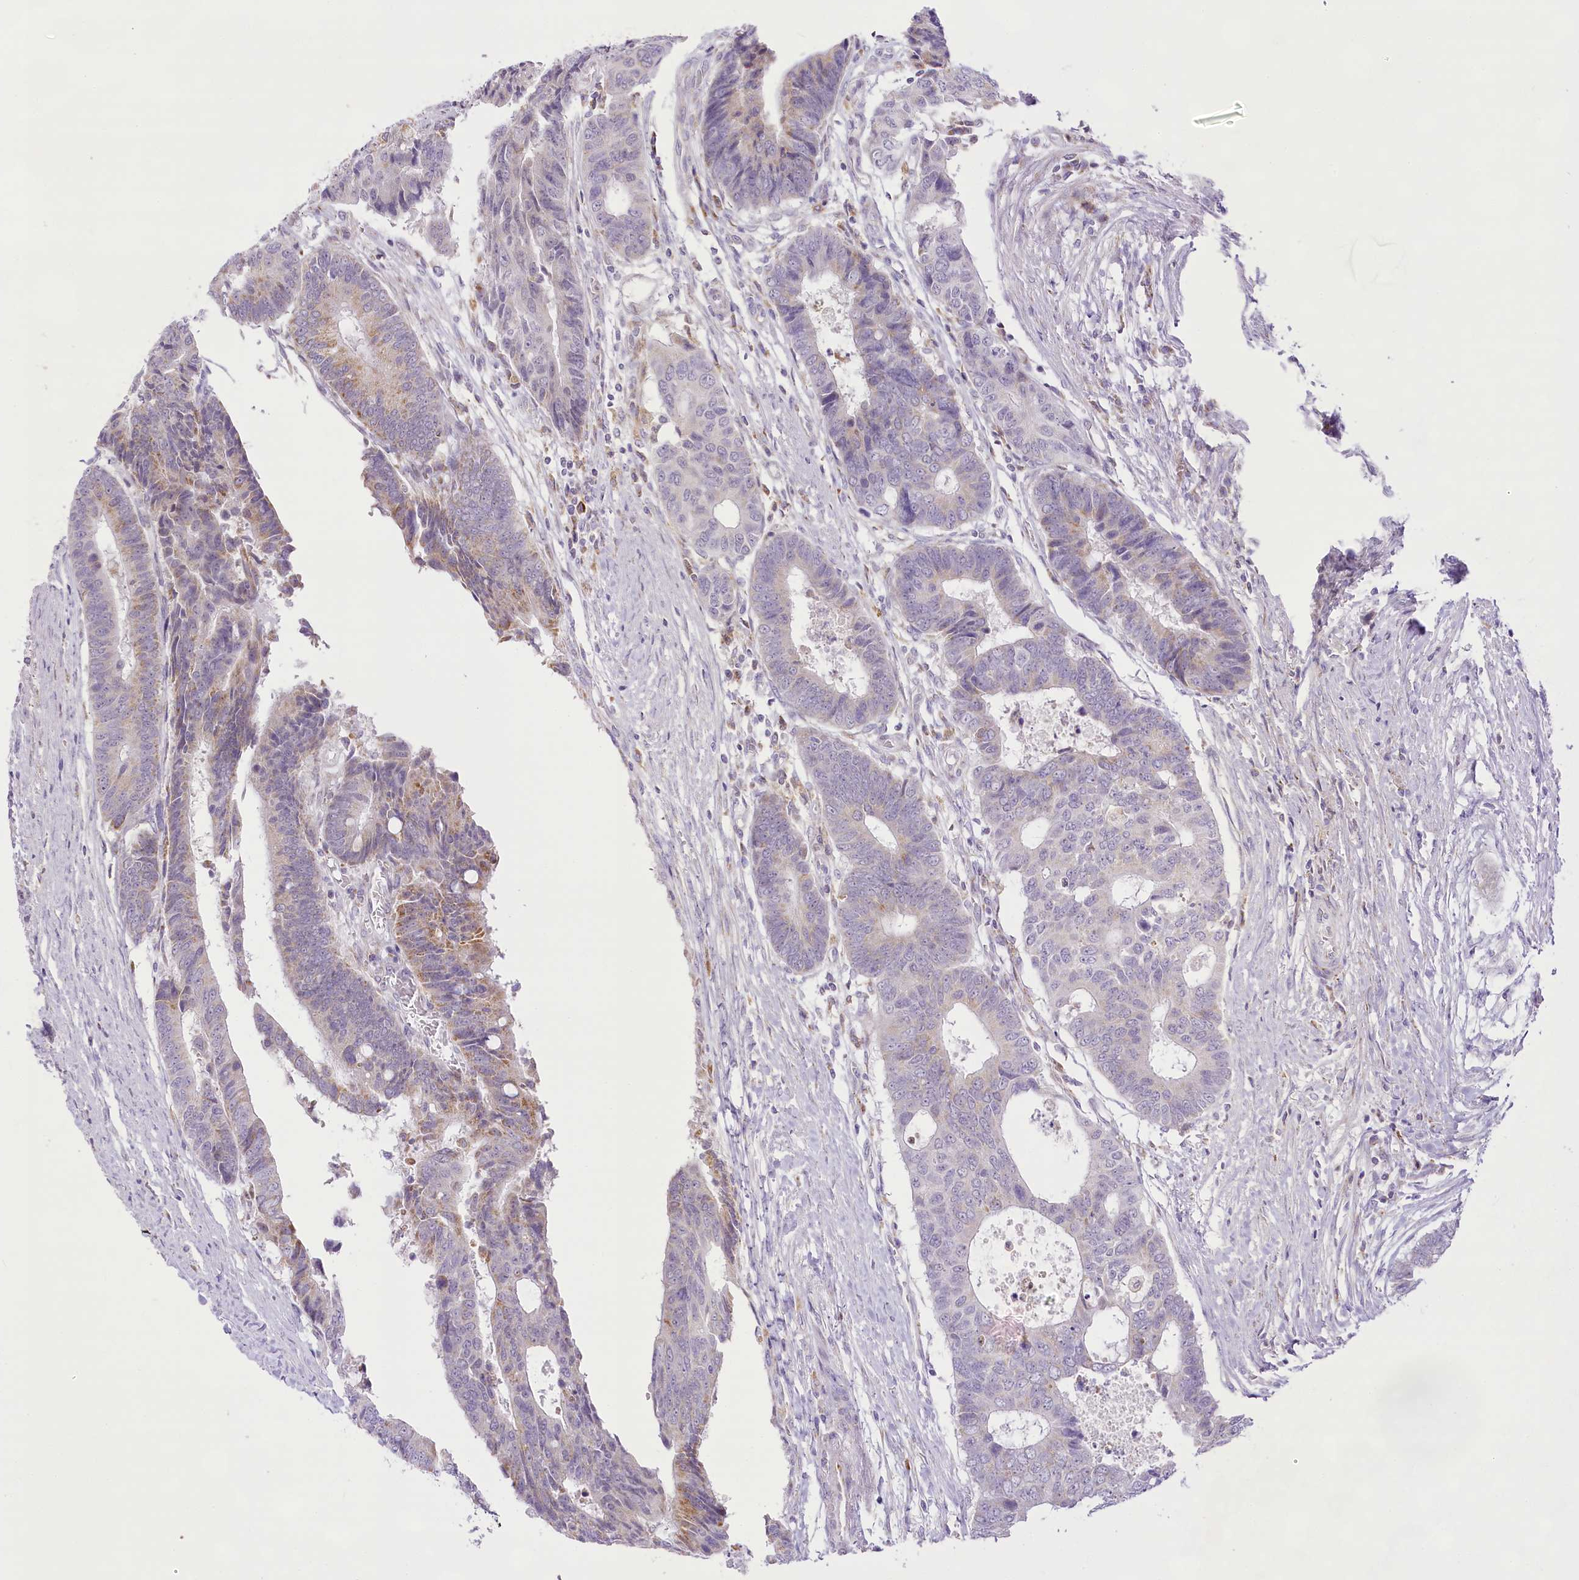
{"staining": {"intensity": "moderate", "quantity": "<25%", "location": "cytoplasmic/membranous"}, "tissue": "colorectal cancer", "cell_type": "Tumor cells", "image_type": "cancer", "snomed": [{"axis": "morphology", "description": "Adenocarcinoma, NOS"}, {"axis": "topography", "description": "Rectum"}], "caption": "This histopathology image demonstrates immunohistochemistry (IHC) staining of colorectal cancer (adenocarcinoma), with low moderate cytoplasmic/membranous expression in about <25% of tumor cells.", "gene": "CCDC30", "patient": {"sex": "male", "age": 84}}